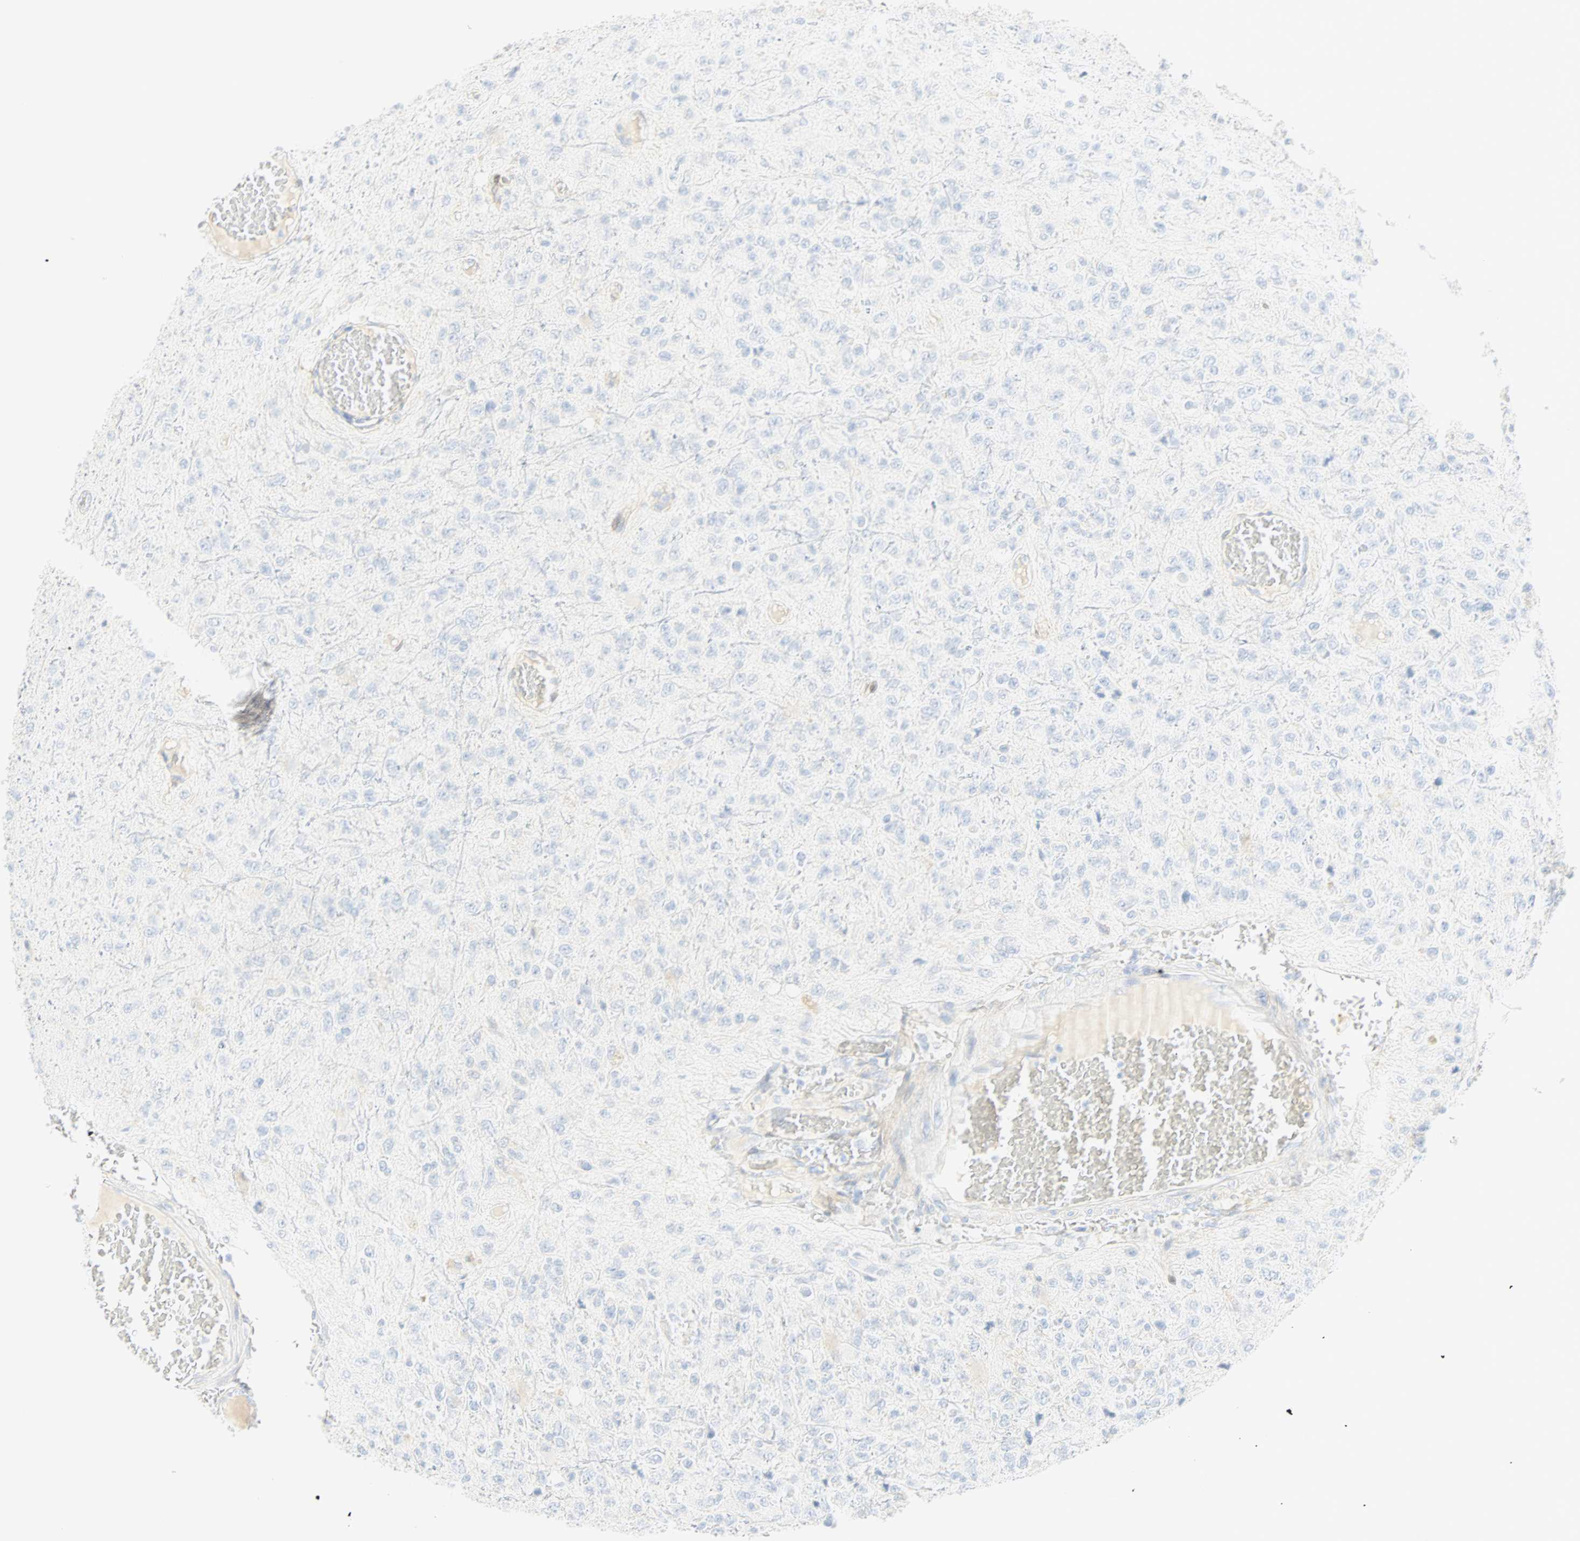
{"staining": {"intensity": "negative", "quantity": "none", "location": "none"}, "tissue": "glioma", "cell_type": "Tumor cells", "image_type": "cancer", "snomed": [{"axis": "morphology", "description": "Glioma, malignant, High grade"}, {"axis": "topography", "description": "pancreas cauda"}], "caption": "Immunohistochemistry micrograph of malignant high-grade glioma stained for a protein (brown), which exhibits no staining in tumor cells.", "gene": "SELENBP1", "patient": {"sex": "male", "age": 60}}